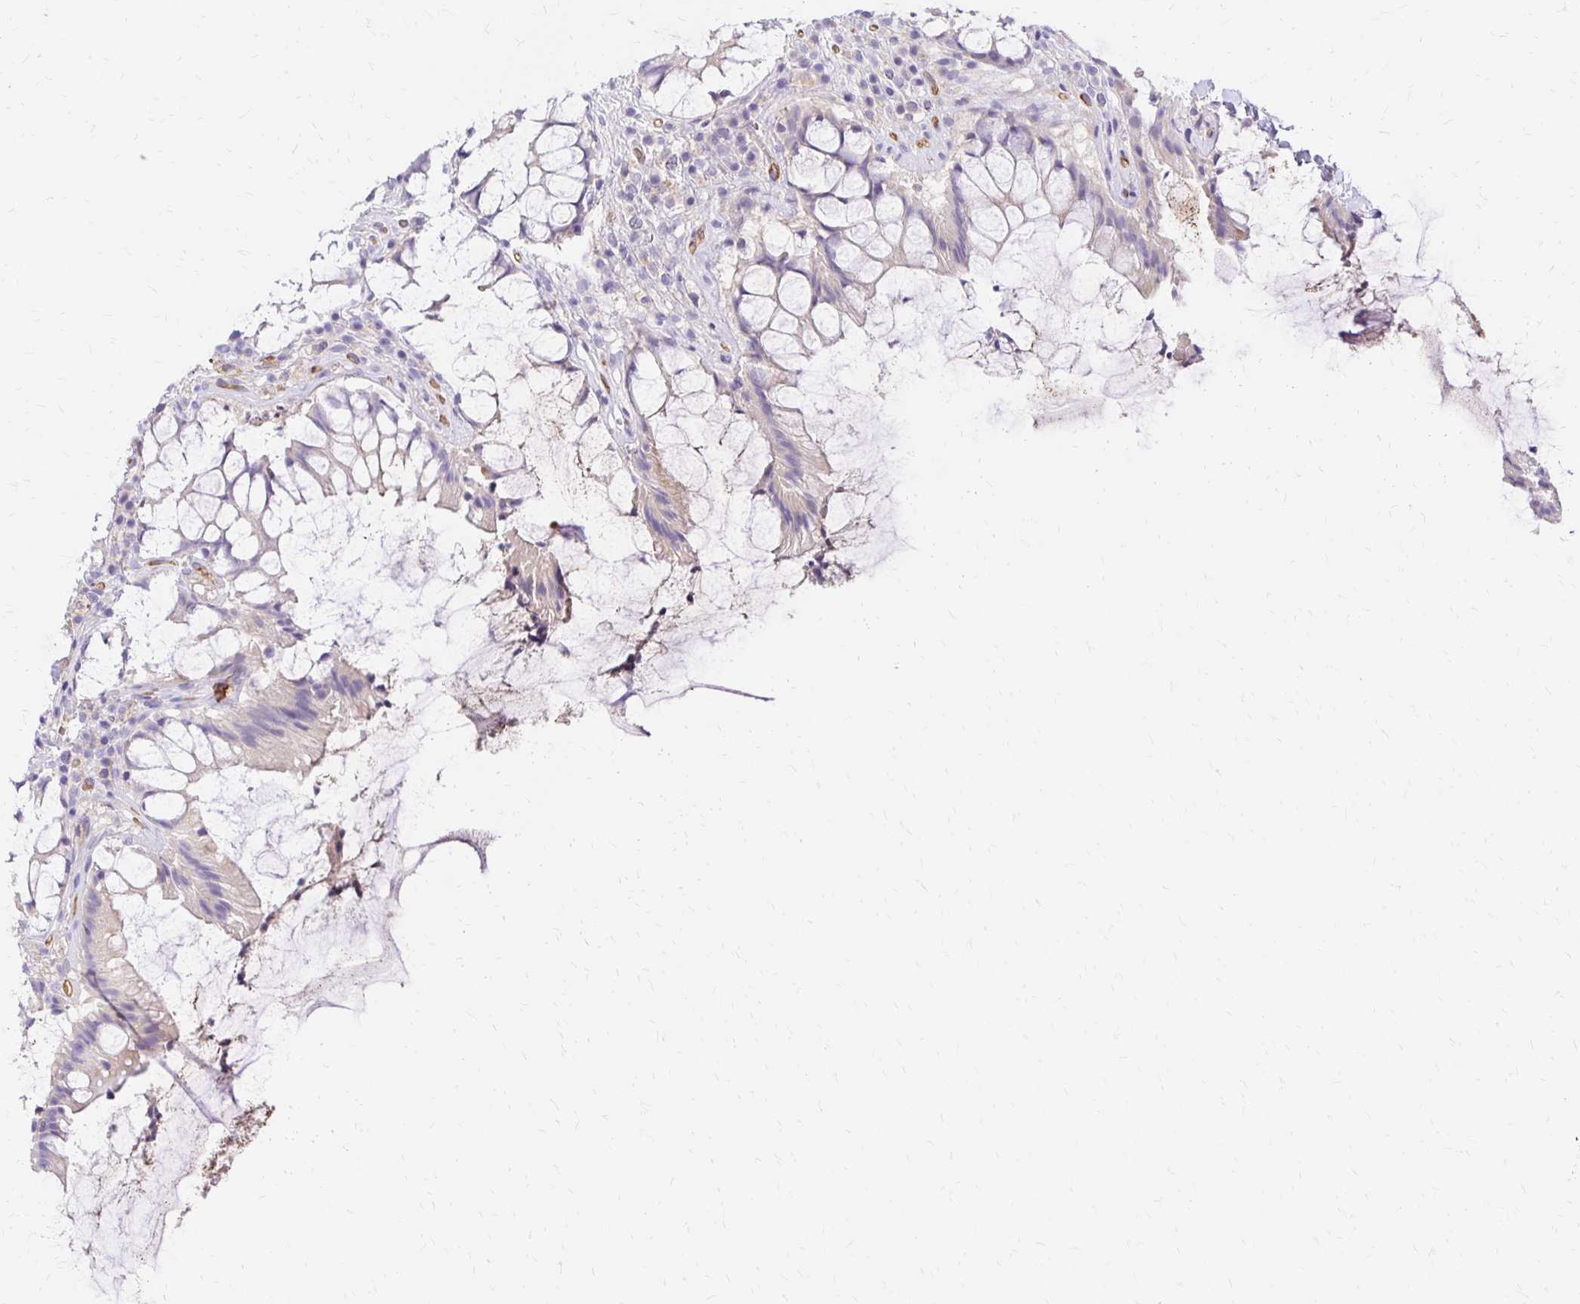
{"staining": {"intensity": "negative", "quantity": "none", "location": "none"}, "tissue": "rectum", "cell_type": "Glandular cells", "image_type": "normal", "snomed": [{"axis": "morphology", "description": "Normal tissue, NOS"}, {"axis": "topography", "description": "Rectum"}], "caption": "Protein analysis of benign rectum reveals no significant staining in glandular cells.", "gene": "TTYH1", "patient": {"sex": "female", "age": 58}}